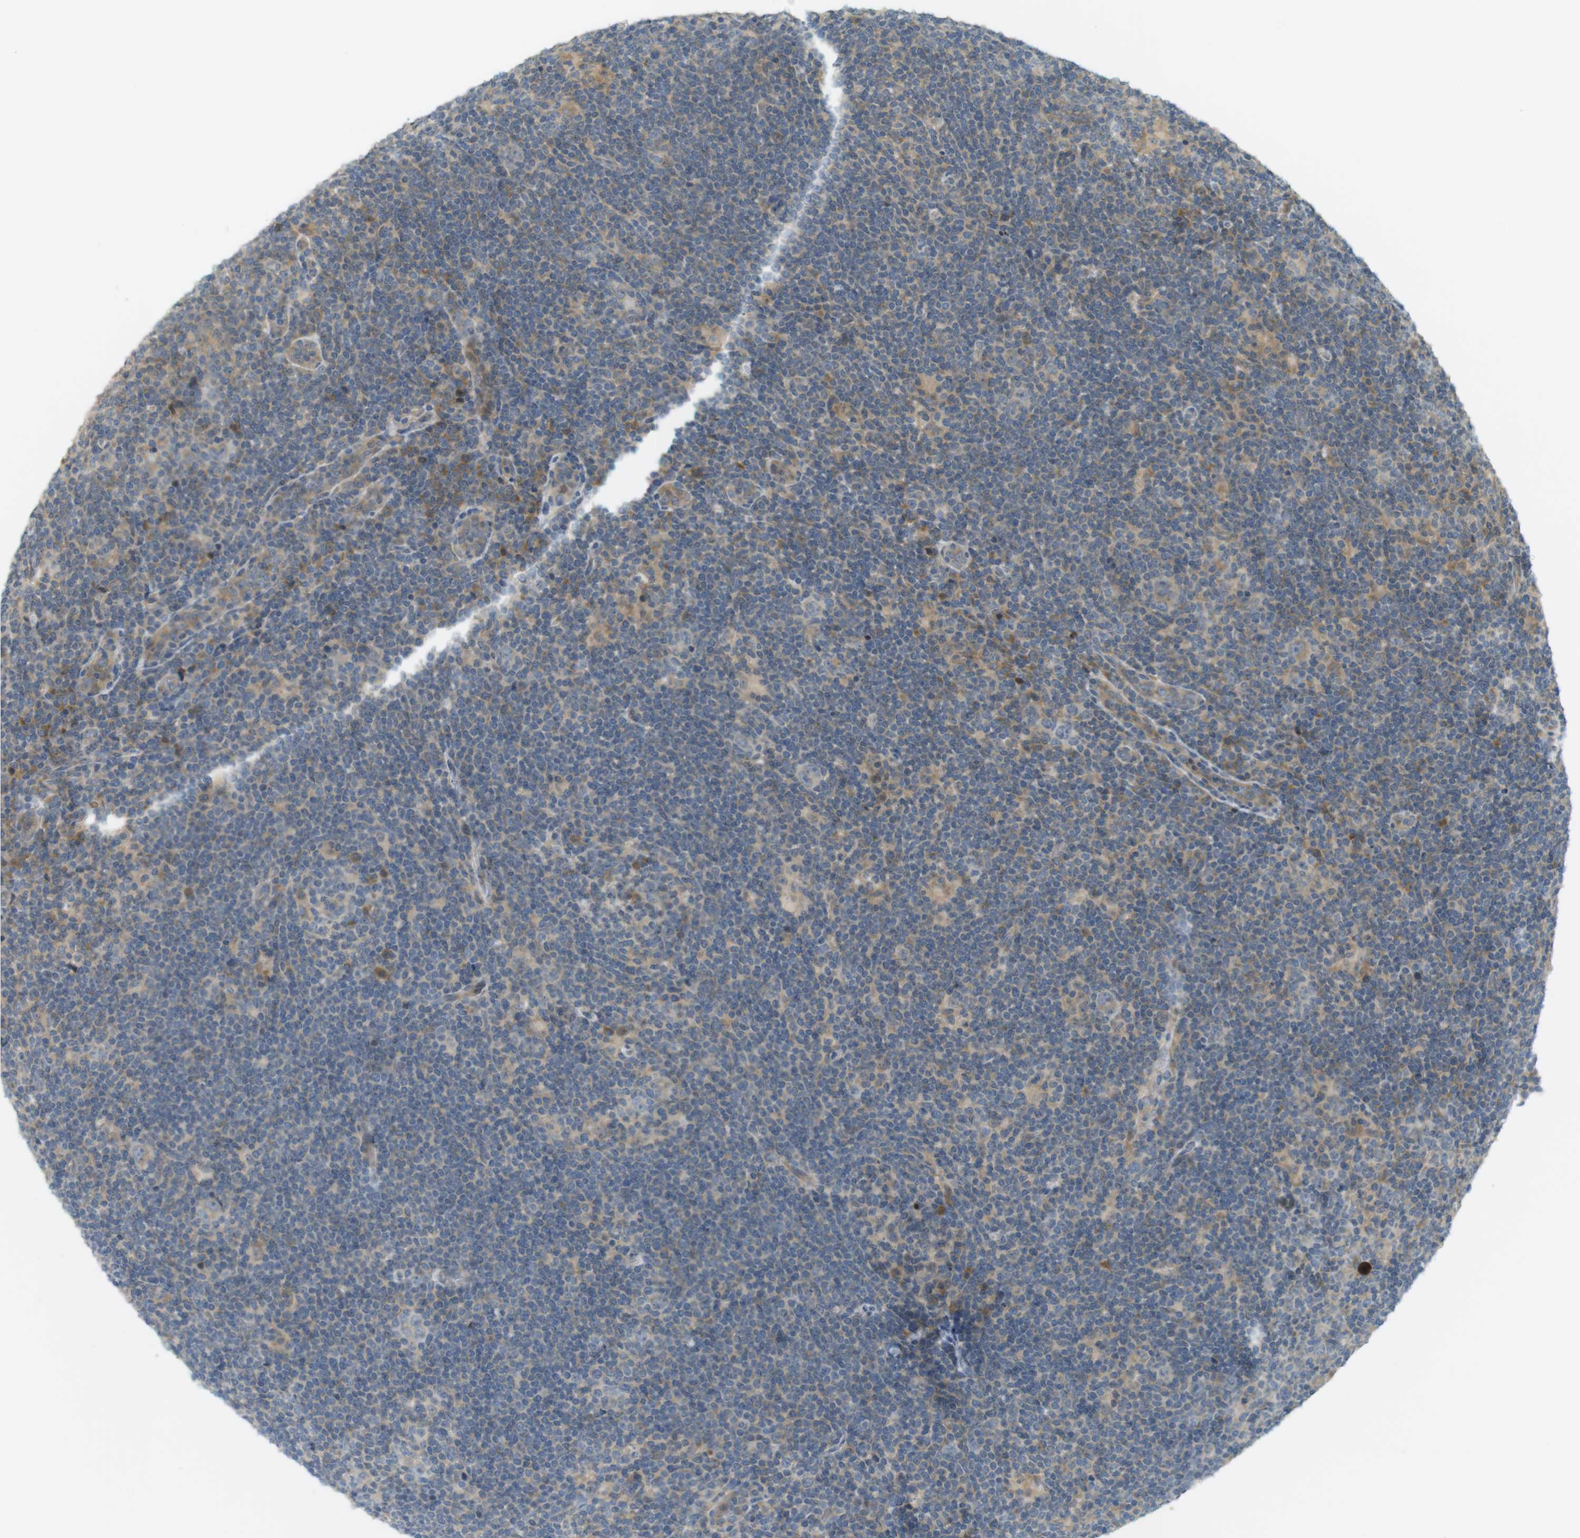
{"staining": {"intensity": "weak", "quantity": "<25%", "location": "cytoplasmic/membranous"}, "tissue": "lymphoma", "cell_type": "Tumor cells", "image_type": "cancer", "snomed": [{"axis": "morphology", "description": "Hodgkin's disease, NOS"}, {"axis": "topography", "description": "Lymph node"}], "caption": "The image displays no staining of tumor cells in lymphoma.", "gene": "CLRN3", "patient": {"sex": "female", "age": 57}}